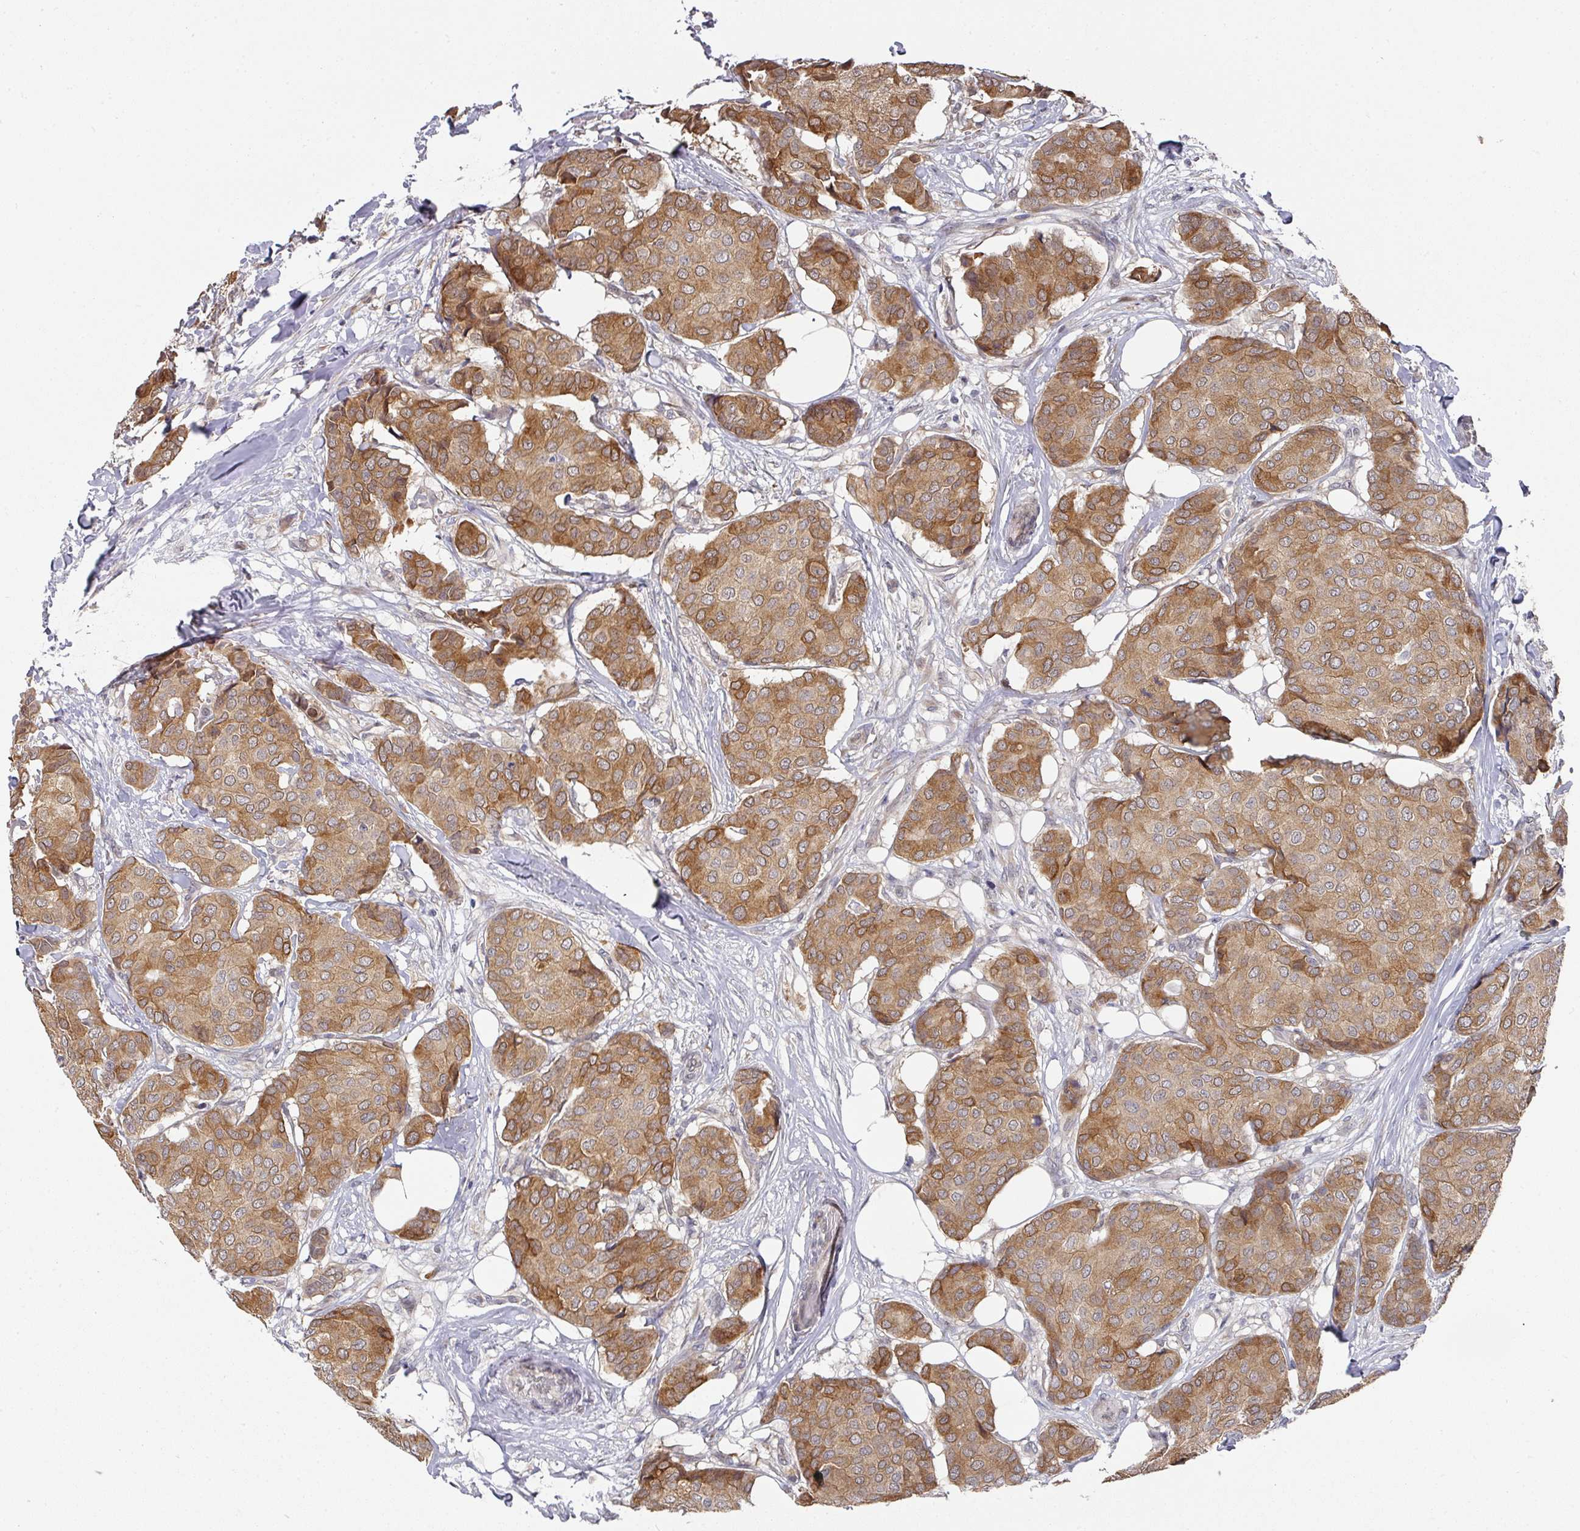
{"staining": {"intensity": "moderate", "quantity": ">75%", "location": "cytoplasmic/membranous"}, "tissue": "breast cancer", "cell_type": "Tumor cells", "image_type": "cancer", "snomed": [{"axis": "morphology", "description": "Duct carcinoma"}, {"axis": "topography", "description": "Breast"}], "caption": "Tumor cells reveal medium levels of moderate cytoplasmic/membranous staining in about >75% of cells in breast cancer. (DAB = brown stain, brightfield microscopy at high magnification).", "gene": "C18orf25", "patient": {"sex": "female", "age": 75}}